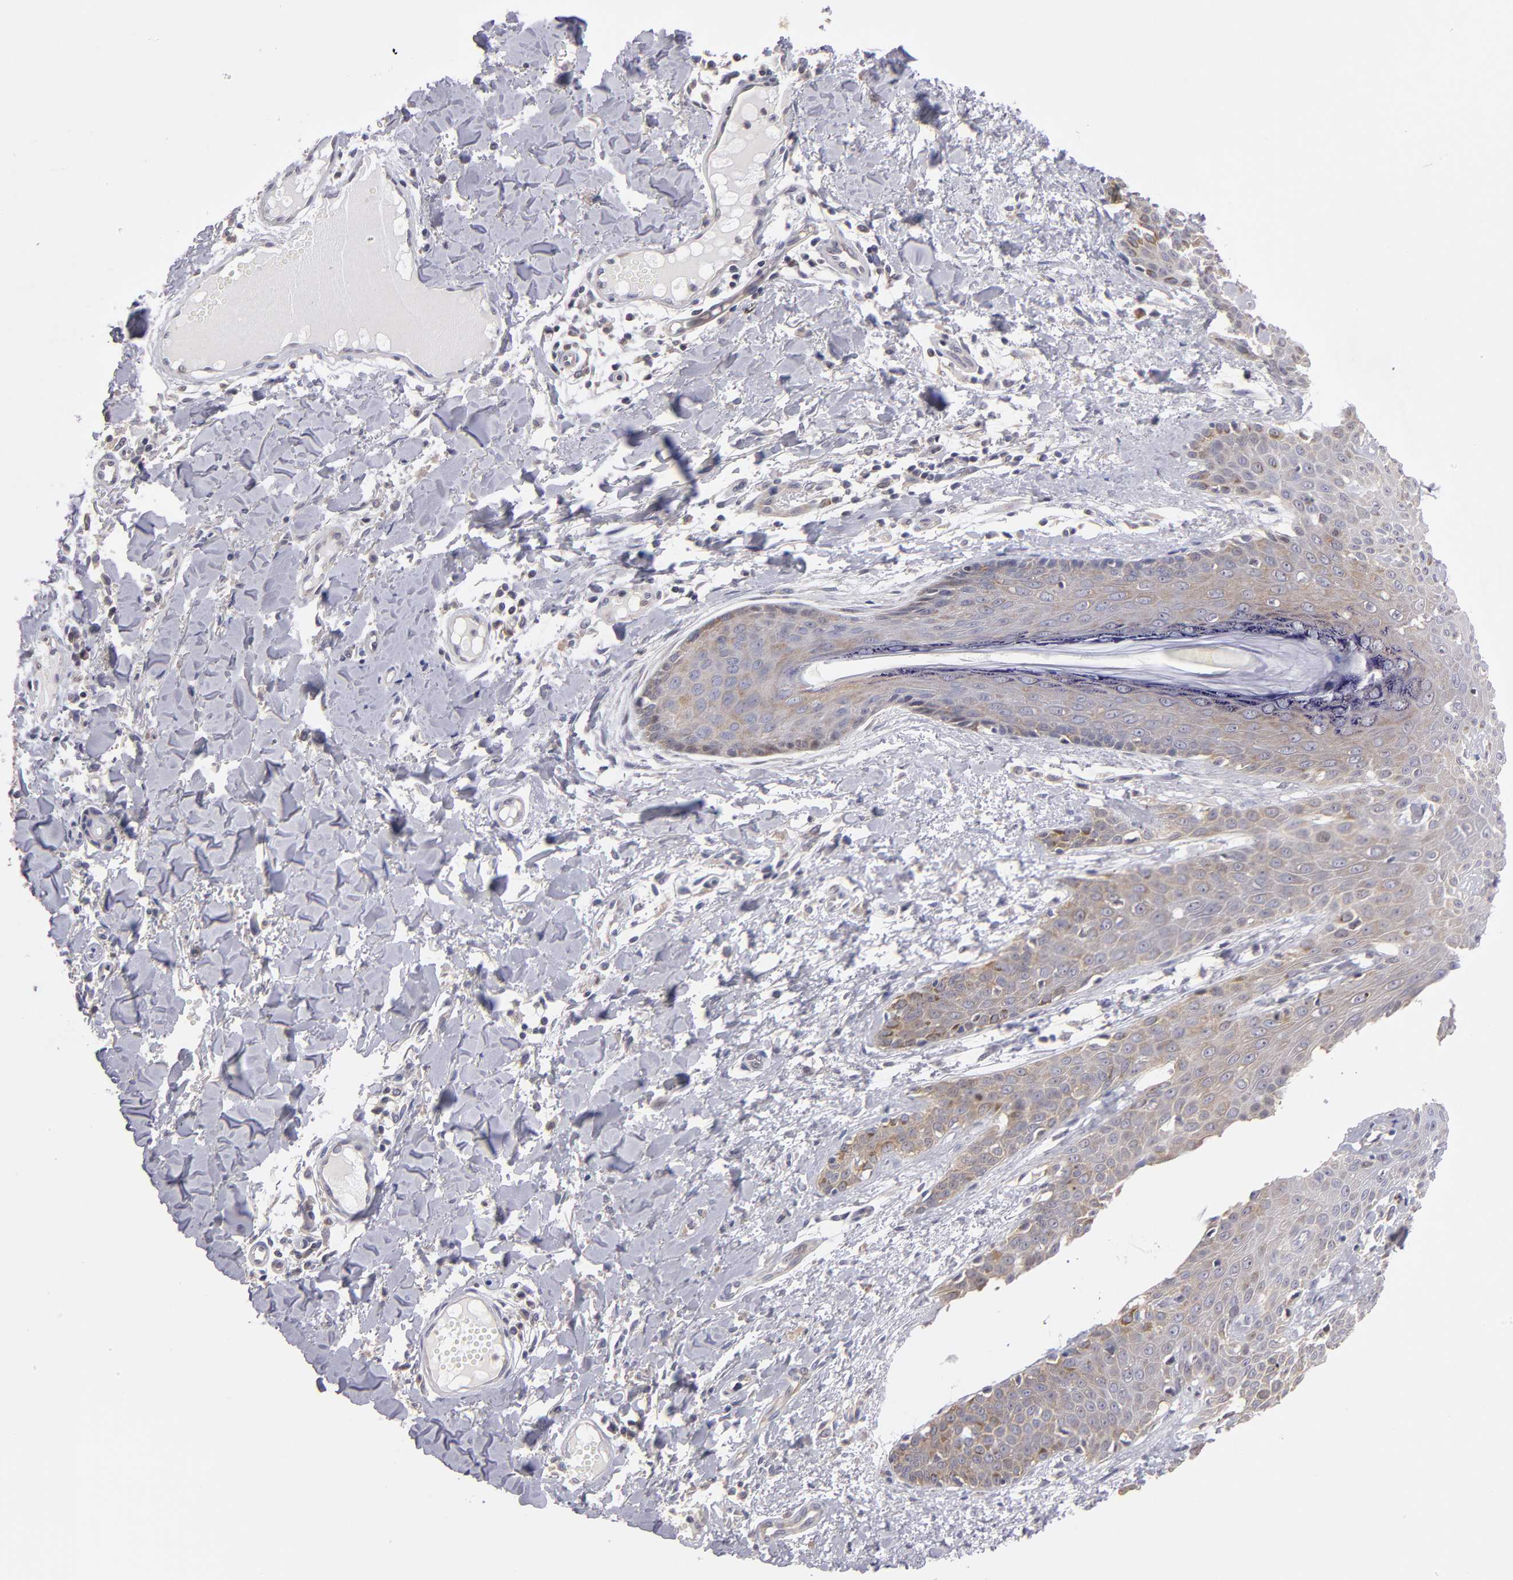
{"staining": {"intensity": "weak", "quantity": ">75%", "location": "cytoplasmic/membranous"}, "tissue": "skin cancer", "cell_type": "Tumor cells", "image_type": "cancer", "snomed": [{"axis": "morphology", "description": "Basal cell carcinoma"}, {"axis": "topography", "description": "Skin"}], "caption": "High-magnification brightfield microscopy of skin cancer stained with DAB (3,3'-diaminobenzidine) (brown) and counterstained with hematoxylin (blue). tumor cells exhibit weak cytoplasmic/membranous positivity is present in approximately>75% of cells.", "gene": "EIF3L", "patient": {"sex": "male", "age": 67}}